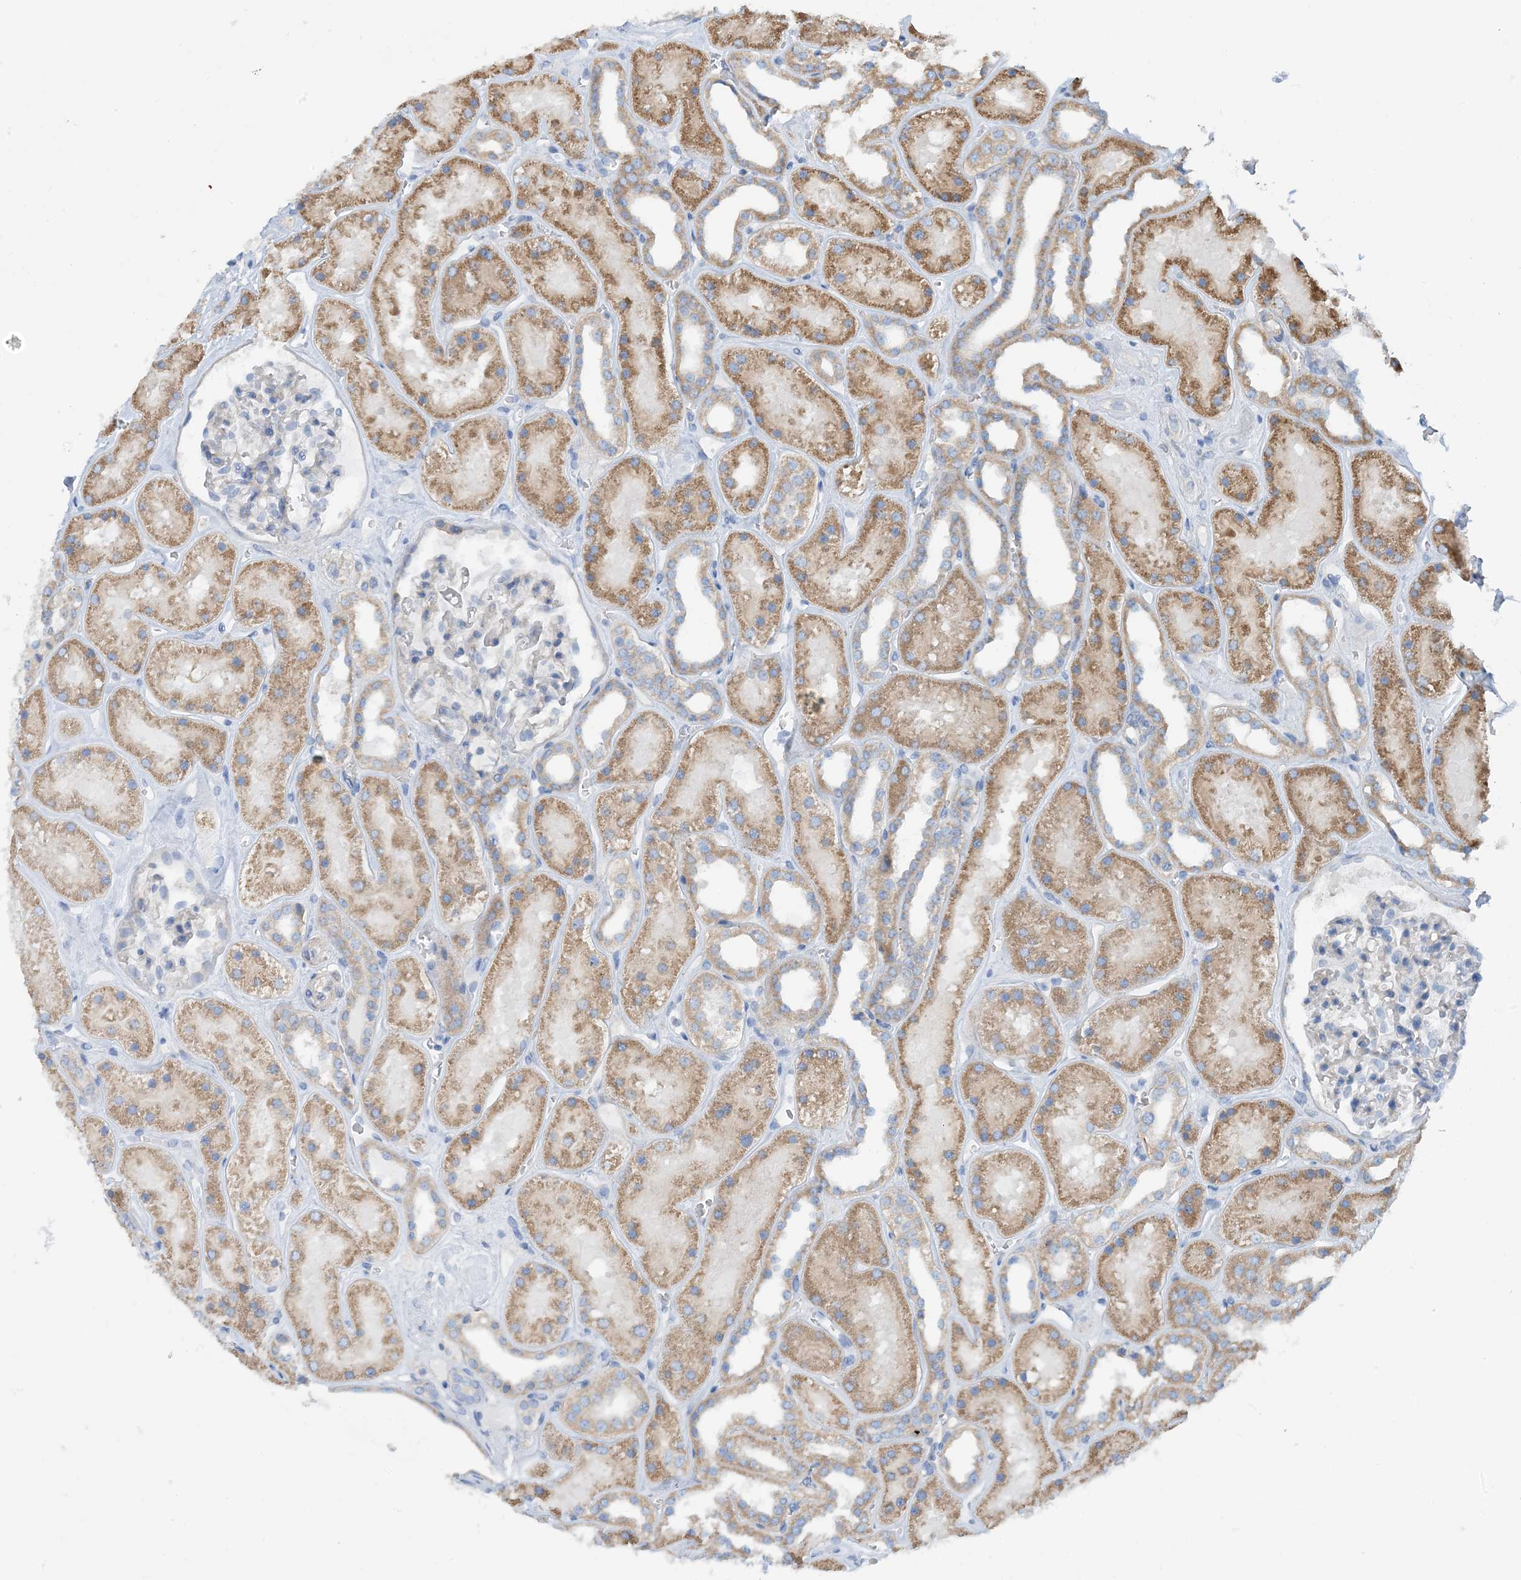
{"staining": {"intensity": "negative", "quantity": "none", "location": "none"}, "tissue": "kidney", "cell_type": "Cells in glomeruli", "image_type": "normal", "snomed": [{"axis": "morphology", "description": "Normal tissue, NOS"}, {"axis": "topography", "description": "Kidney"}], "caption": "DAB immunohistochemical staining of unremarkable human kidney reveals no significant positivity in cells in glomeruli.", "gene": "PHOSPHO2", "patient": {"sex": "female", "age": 41}}